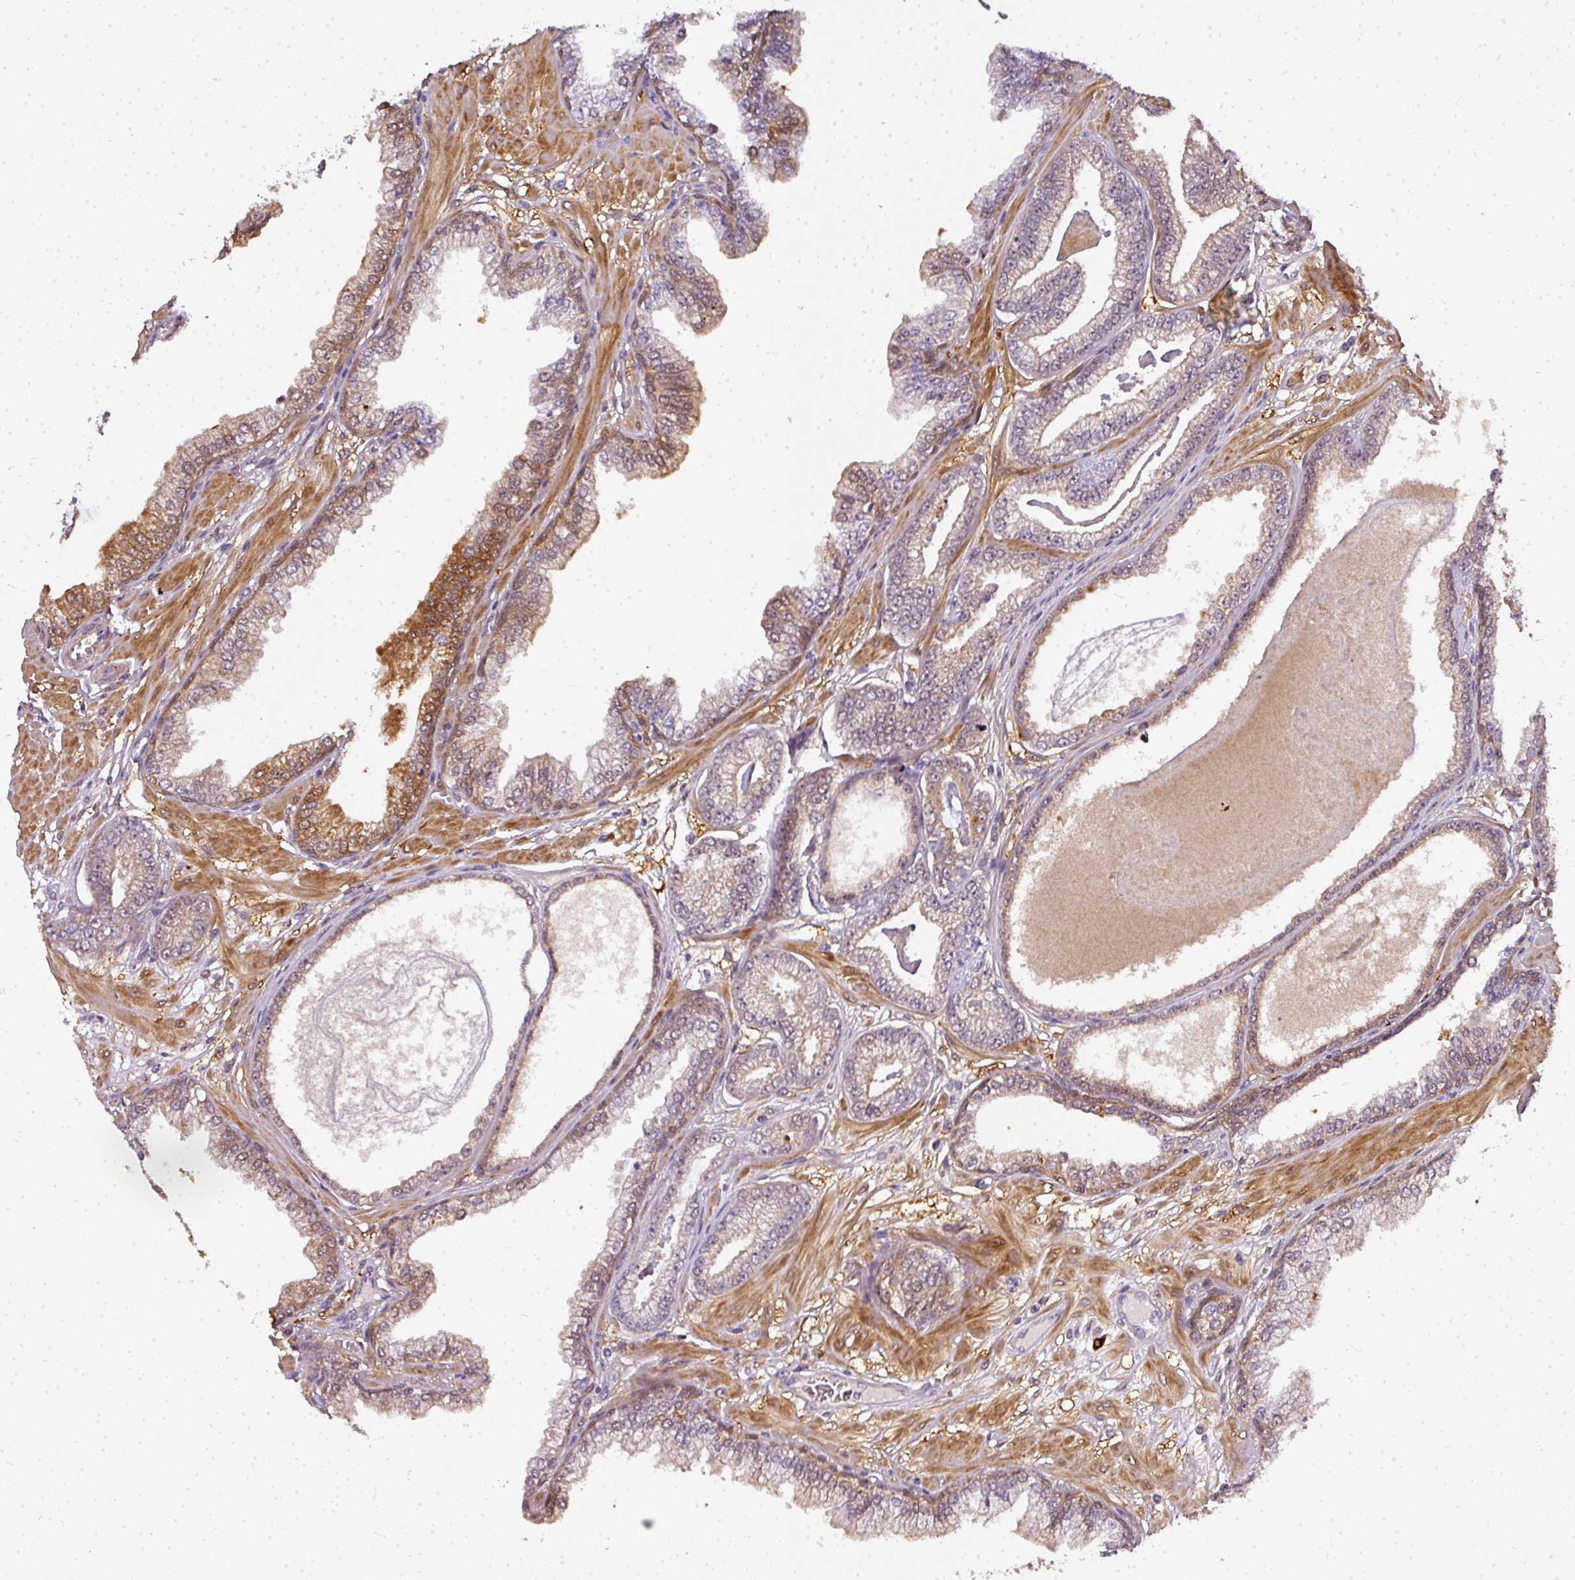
{"staining": {"intensity": "moderate", "quantity": ">75%", "location": "cytoplasmic/membranous"}, "tissue": "prostate cancer", "cell_type": "Tumor cells", "image_type": "cancer", "snomed": [{"axis": "morphology", "description": "Adenocarcinoma, Low grade"}, {"axis": "topography", "description": "Prostate"}], "caption": "Tumor cells display medium levels of moderate cytoplasmic/membranous positivity in approximately >75% of cells in human prostate cancer (adenocarcinoma (low-grade)).", "gene": "ADH5", "patient": {"sex": "male", "age": 64}}